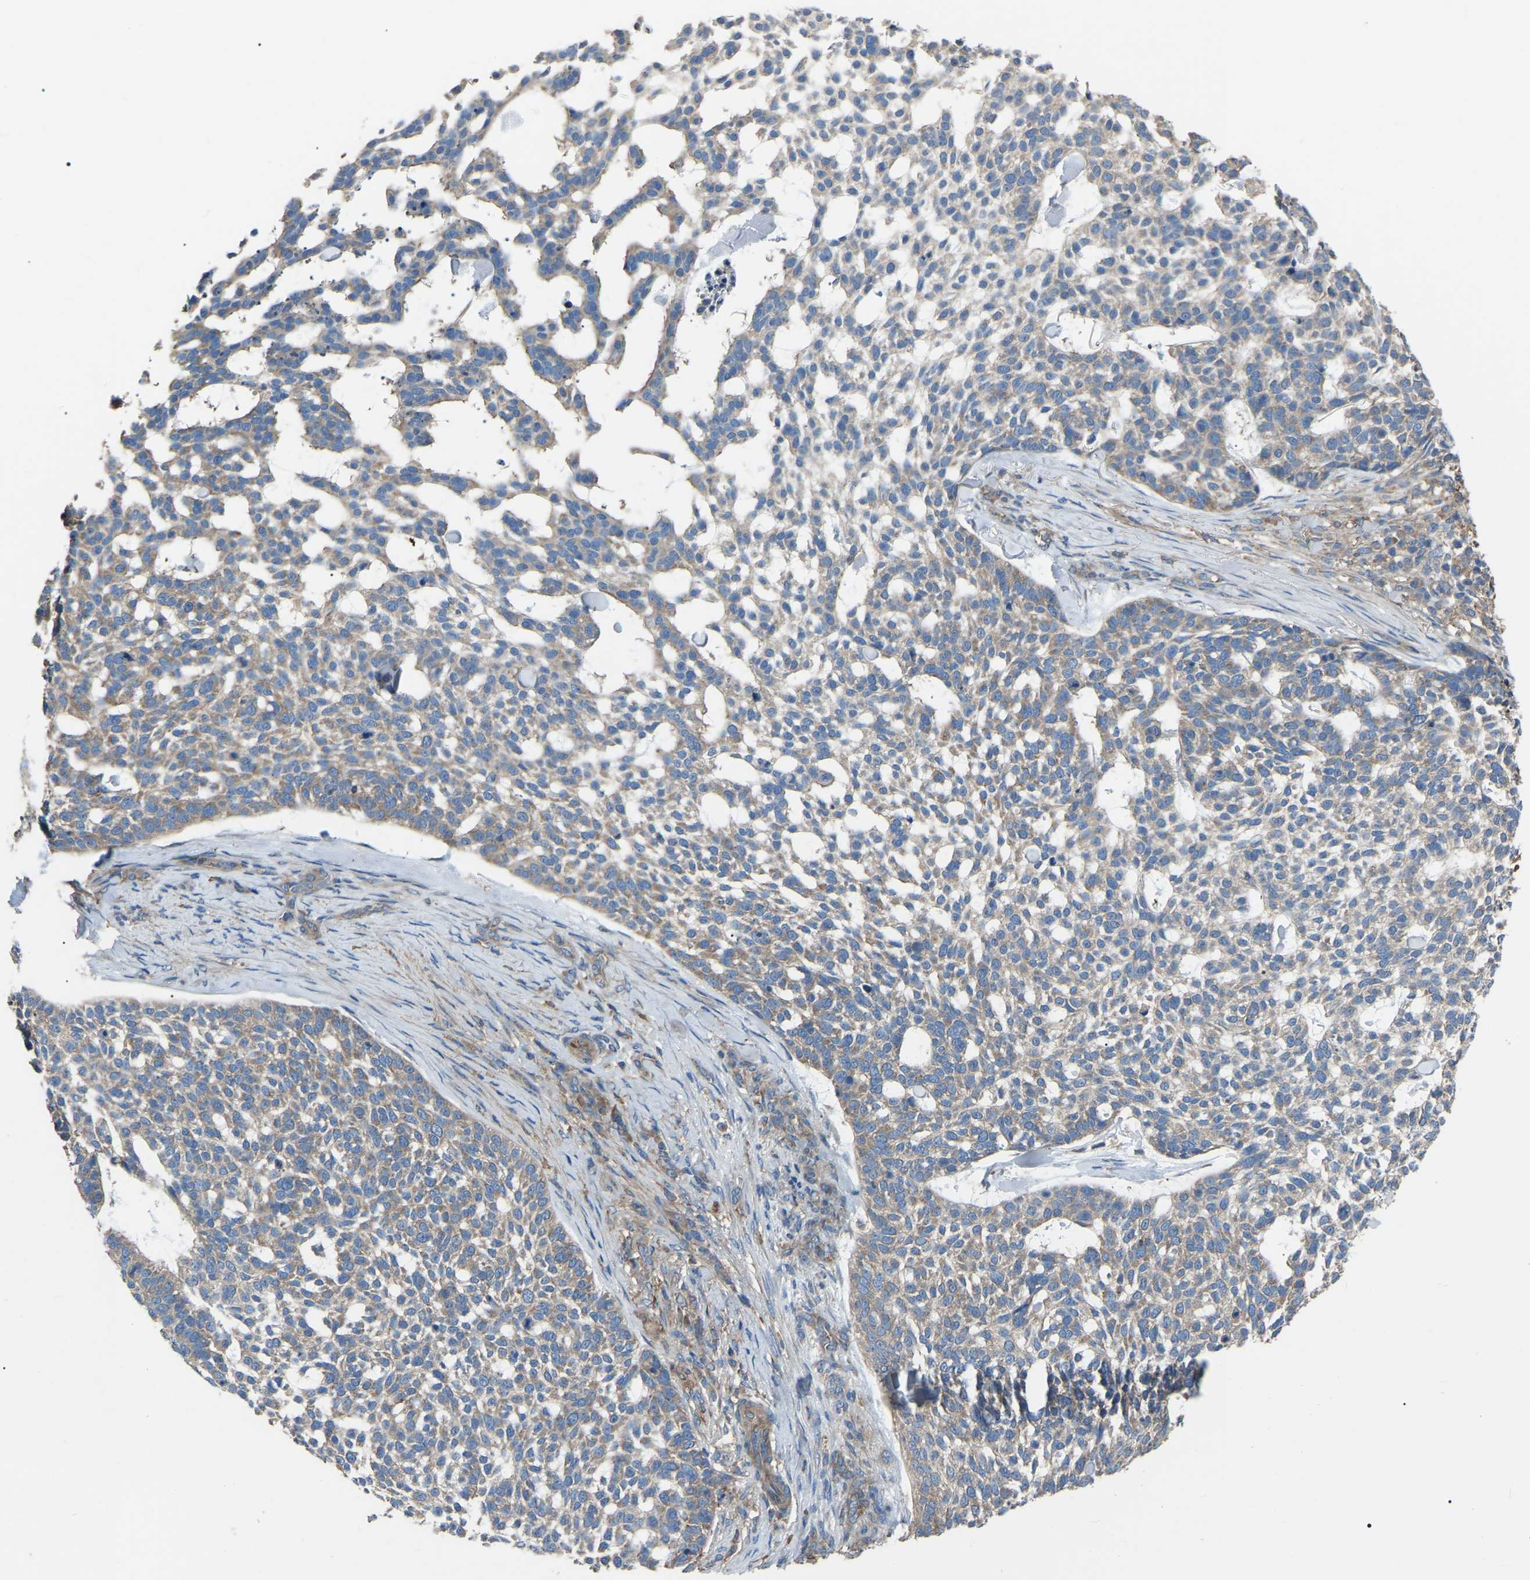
{"staining": {"intensity": "moderate", "quantity": ">75%", "location": "cytoplasmic/membranous"}, "tissue": "skin cancer", "cell_type": "Tumor cells", "image_type": "cancer", "snomed": [{"axis": "morphology", "description": "Basal cell carcinoma"}, {"axis": "topography", "description": "Skin"}], "caption": "DAB immunohistochemical staining of skin basal cell carcinoma shows moderate cytoplasmic/membranous protein expression in about >75% of tumor cells.", "gene": "AIMP1", "patient": {"sex": "female", "age": 64}}